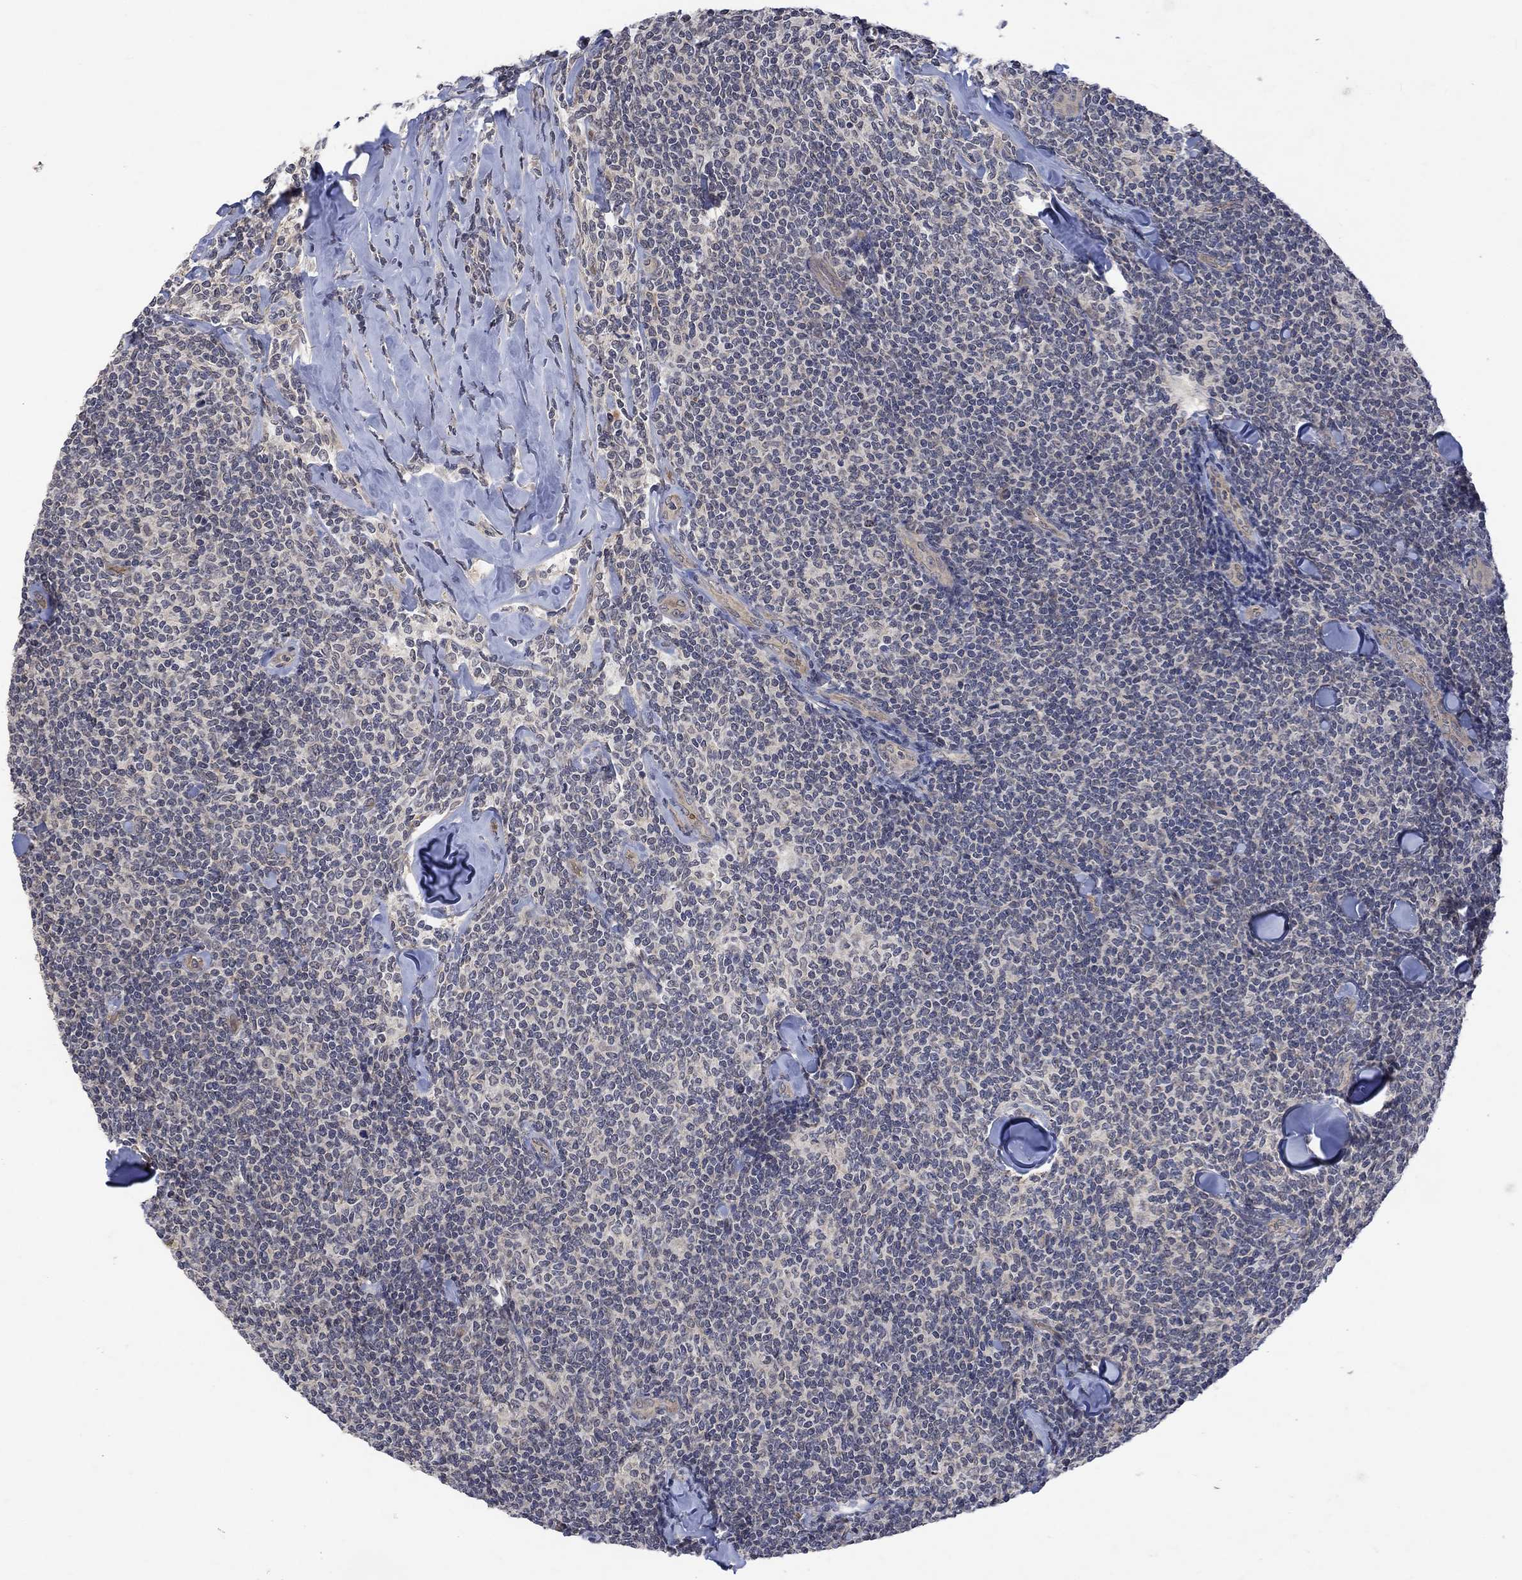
{"staining": {"intensity": "negative", "quantity": "none", "location": "none"}, "tissue": "lymphoma", "cell_type": "Tumor cells", "image_type": "cancer", "snomed": [{"axis": "morphology", "description": "Malignant lymphoma, non-Hodgkin's type, Low grade"}, {"axis": "topography", "description": "Lymph node"}], "caption": "The histopathology image demonstrates no significant staining in tumor cells of malignant lymphoma, non-Hodgkin's type (low-grade). (DAB (3,3'-diaminobenzidine) immunohistochemistry with hematoxylin counter stain).", "gene": "GRIN2D", "patient": {"sex": "female", "age": 56}}